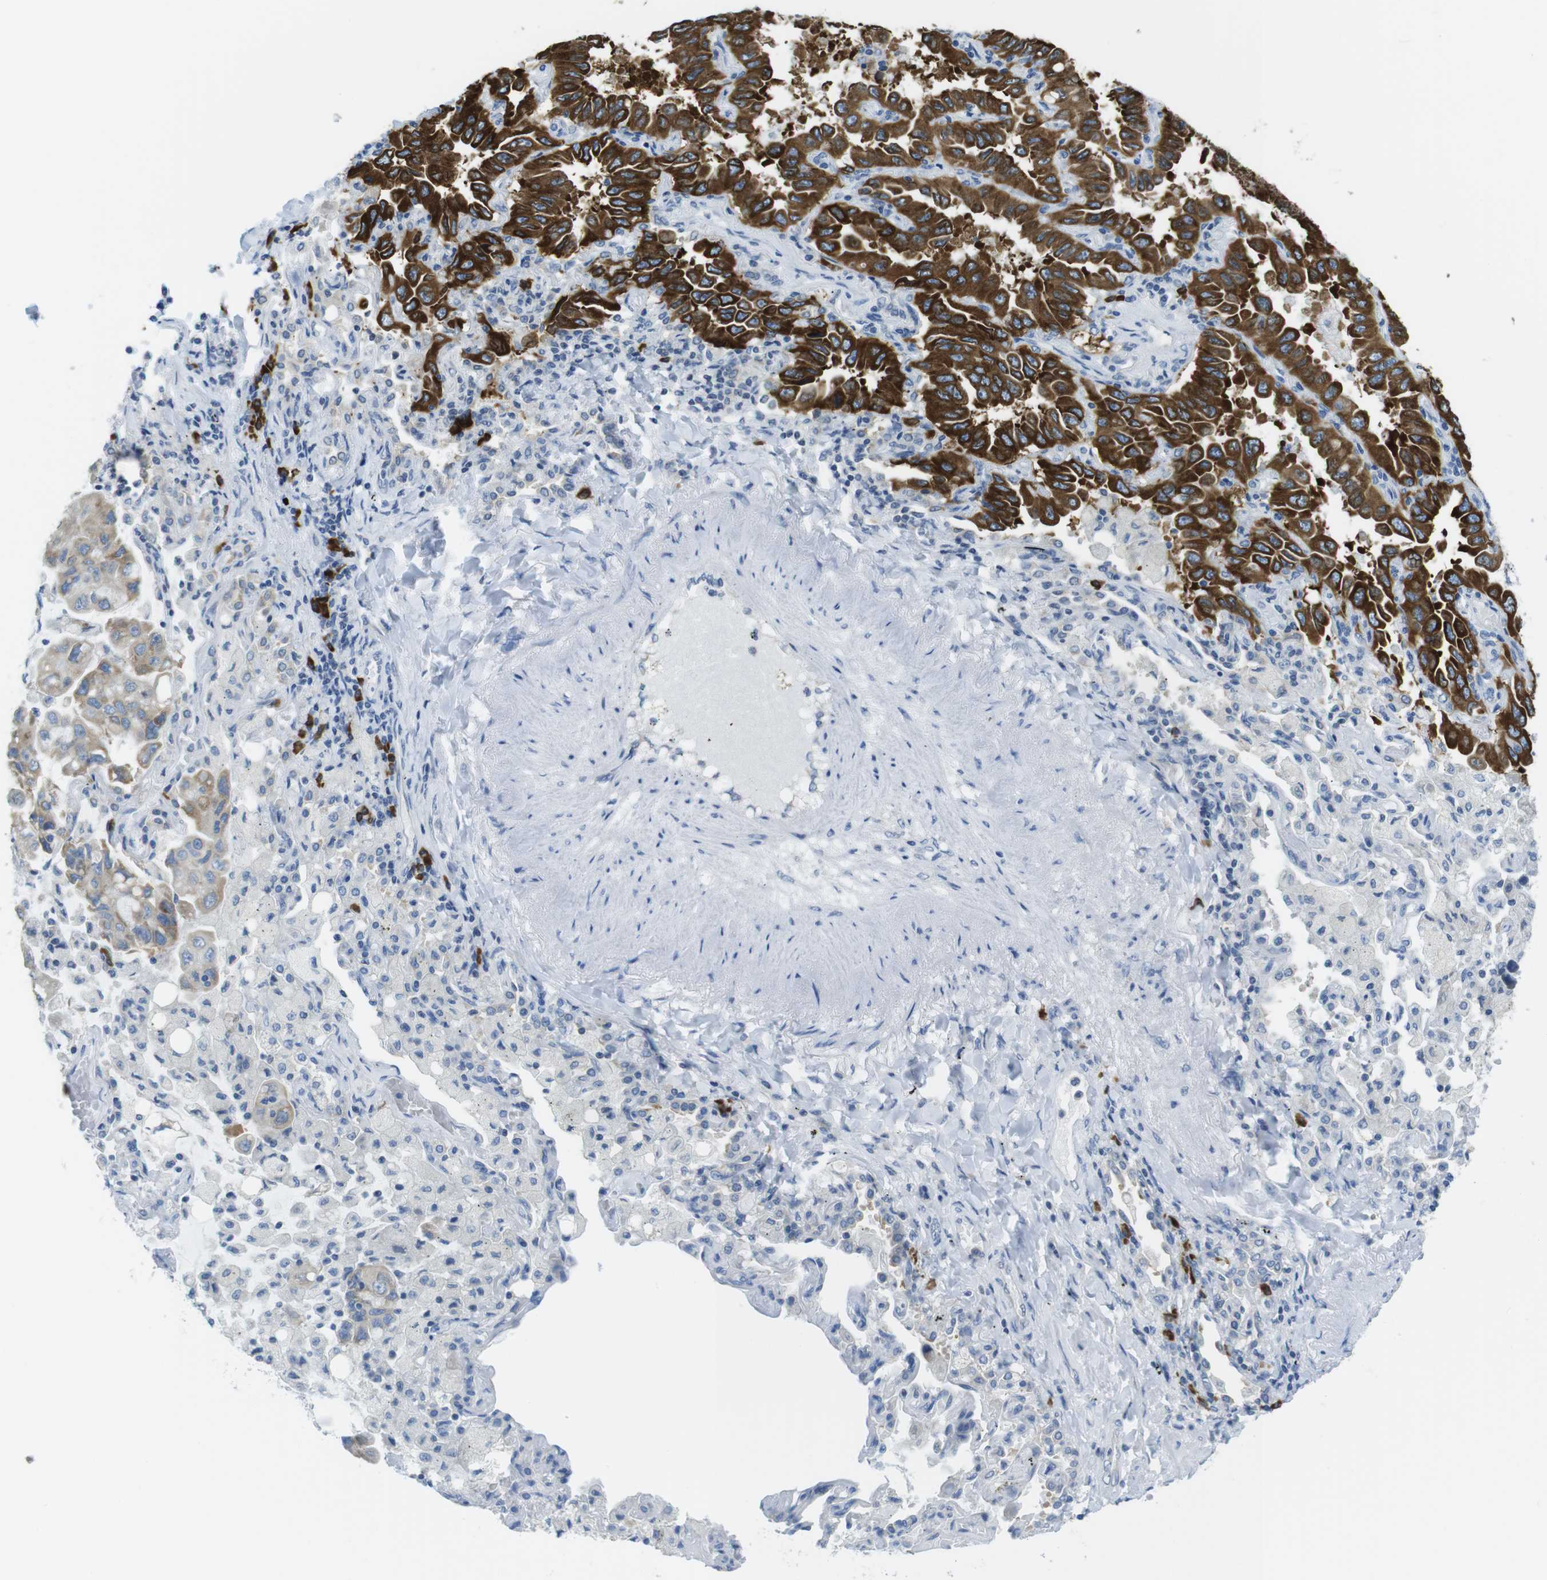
{"staining": {"intensity": "strong", "quantity": ">75%", "location": "cytoplasmic/membranous"}, "tissue": "lung cancer", "cell_type": "Tumor cells", "image_type": "cancer", "snomed": [{"axis": "morphology", "description": "Adenocarcinoma, NOS"}, {"axis": "topography", "description": "Lung"}], "caption": "Immunohistochemistry staining of lung cancer (adenocarcinoma), which displays high levels of strong cytoplasmic/membranous staining in about >75% of tumor cells indicating strong cytoplasmic/membranous protein staining. The staining was performed using DAB (brown) for protein detection and nuclei were counterstained in hematoxylin (blue).", "gene": "CLPTM1L", "patient": {"sex": "male", "age": 64}}